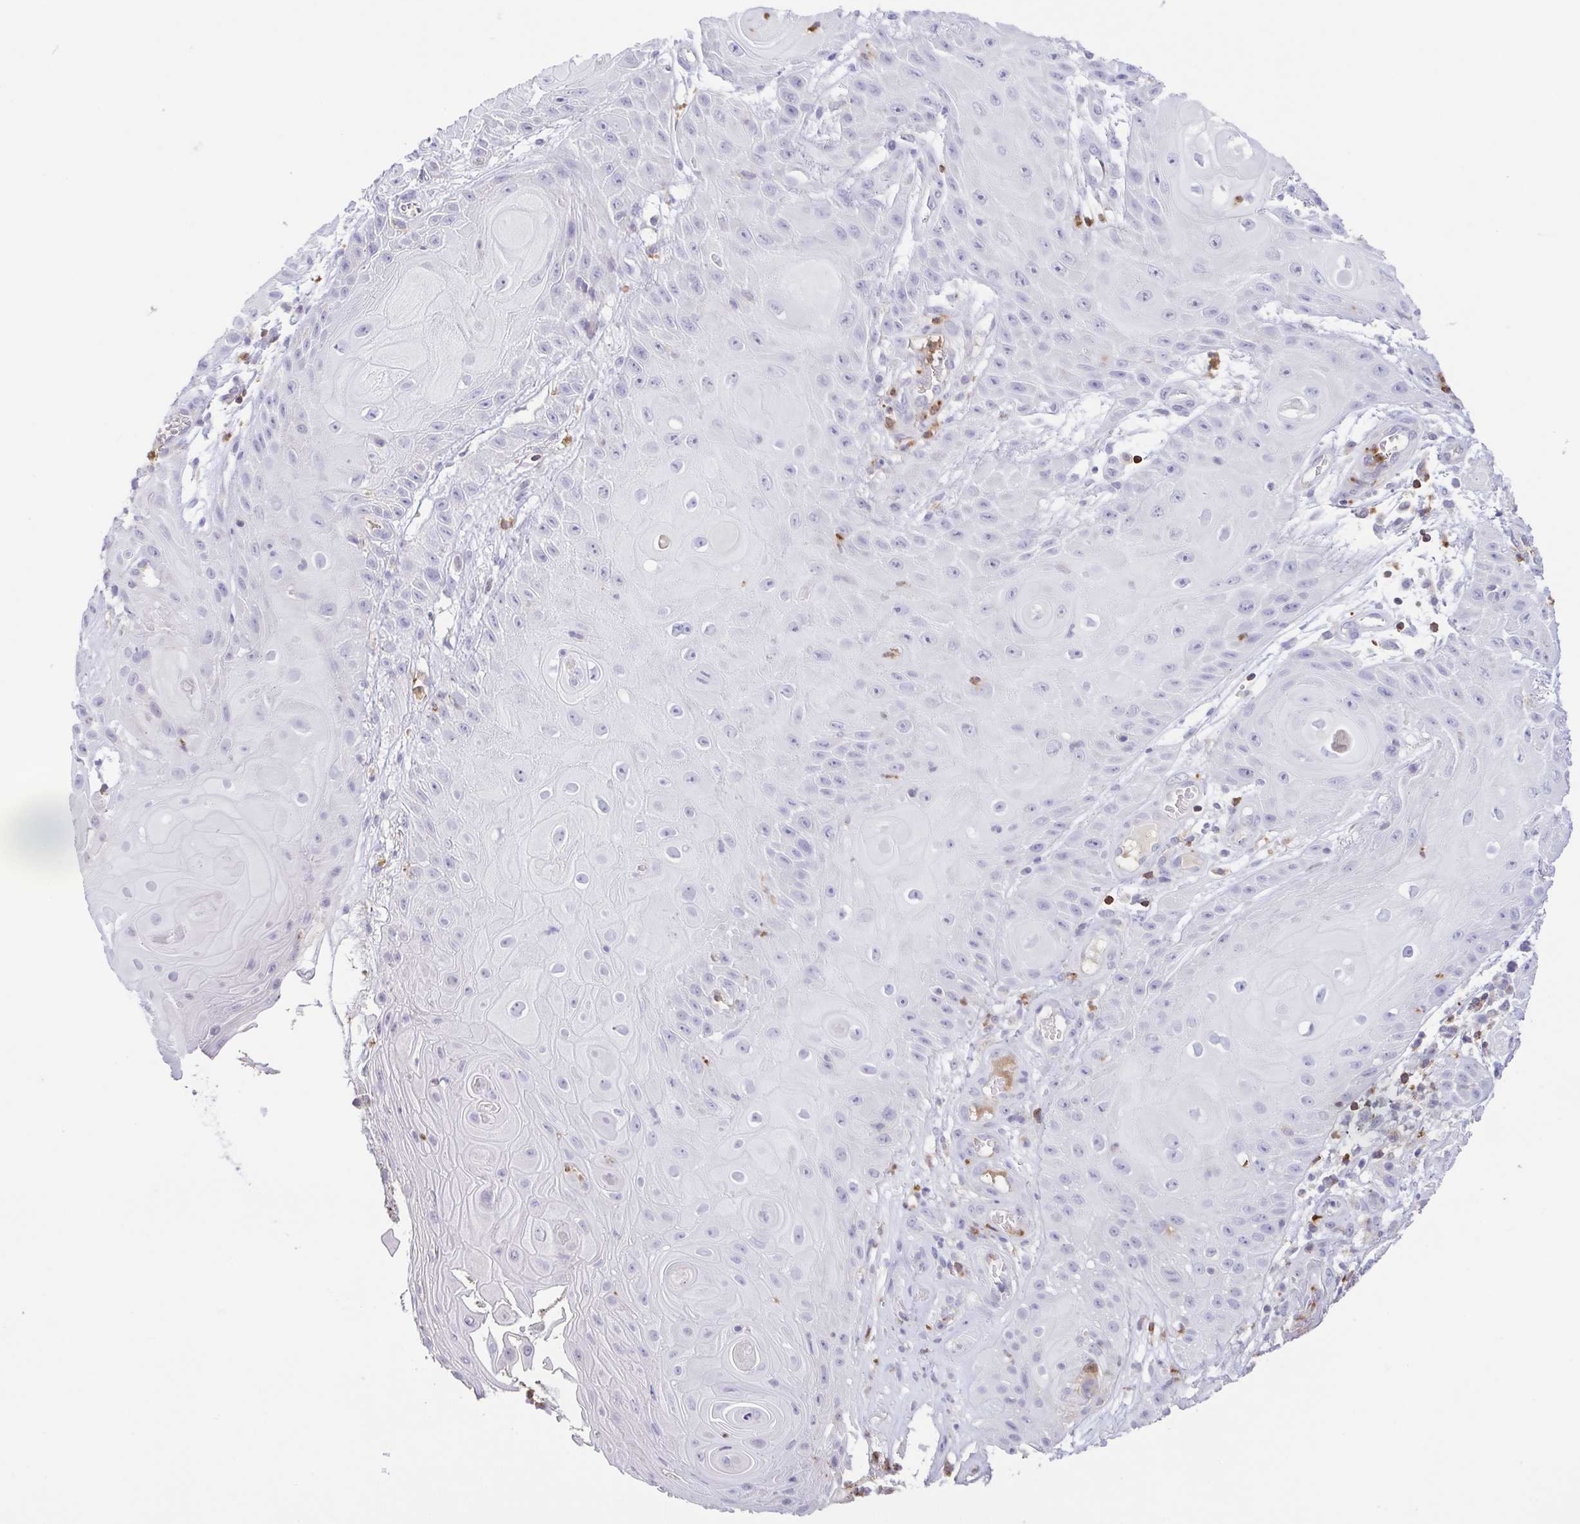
{"staining": {"intensity": "negative", "quantity": "none", "location": "none"}, "tissue": "skin cancer", "cell_type": "Tumor cells", "image_type": "cancer", "snomed": [{"axis": "morphology", "description": "Squamous cell carcinoma, NOS"}, {"axis": "topography", "description": "Skin"}], "caption": "Tumor cells are negative for protein expression in human skin cancer (squamous cell carcinoma).", "gene": "PGLYRP1", "patient": {"sex": "male", "age": 62}}